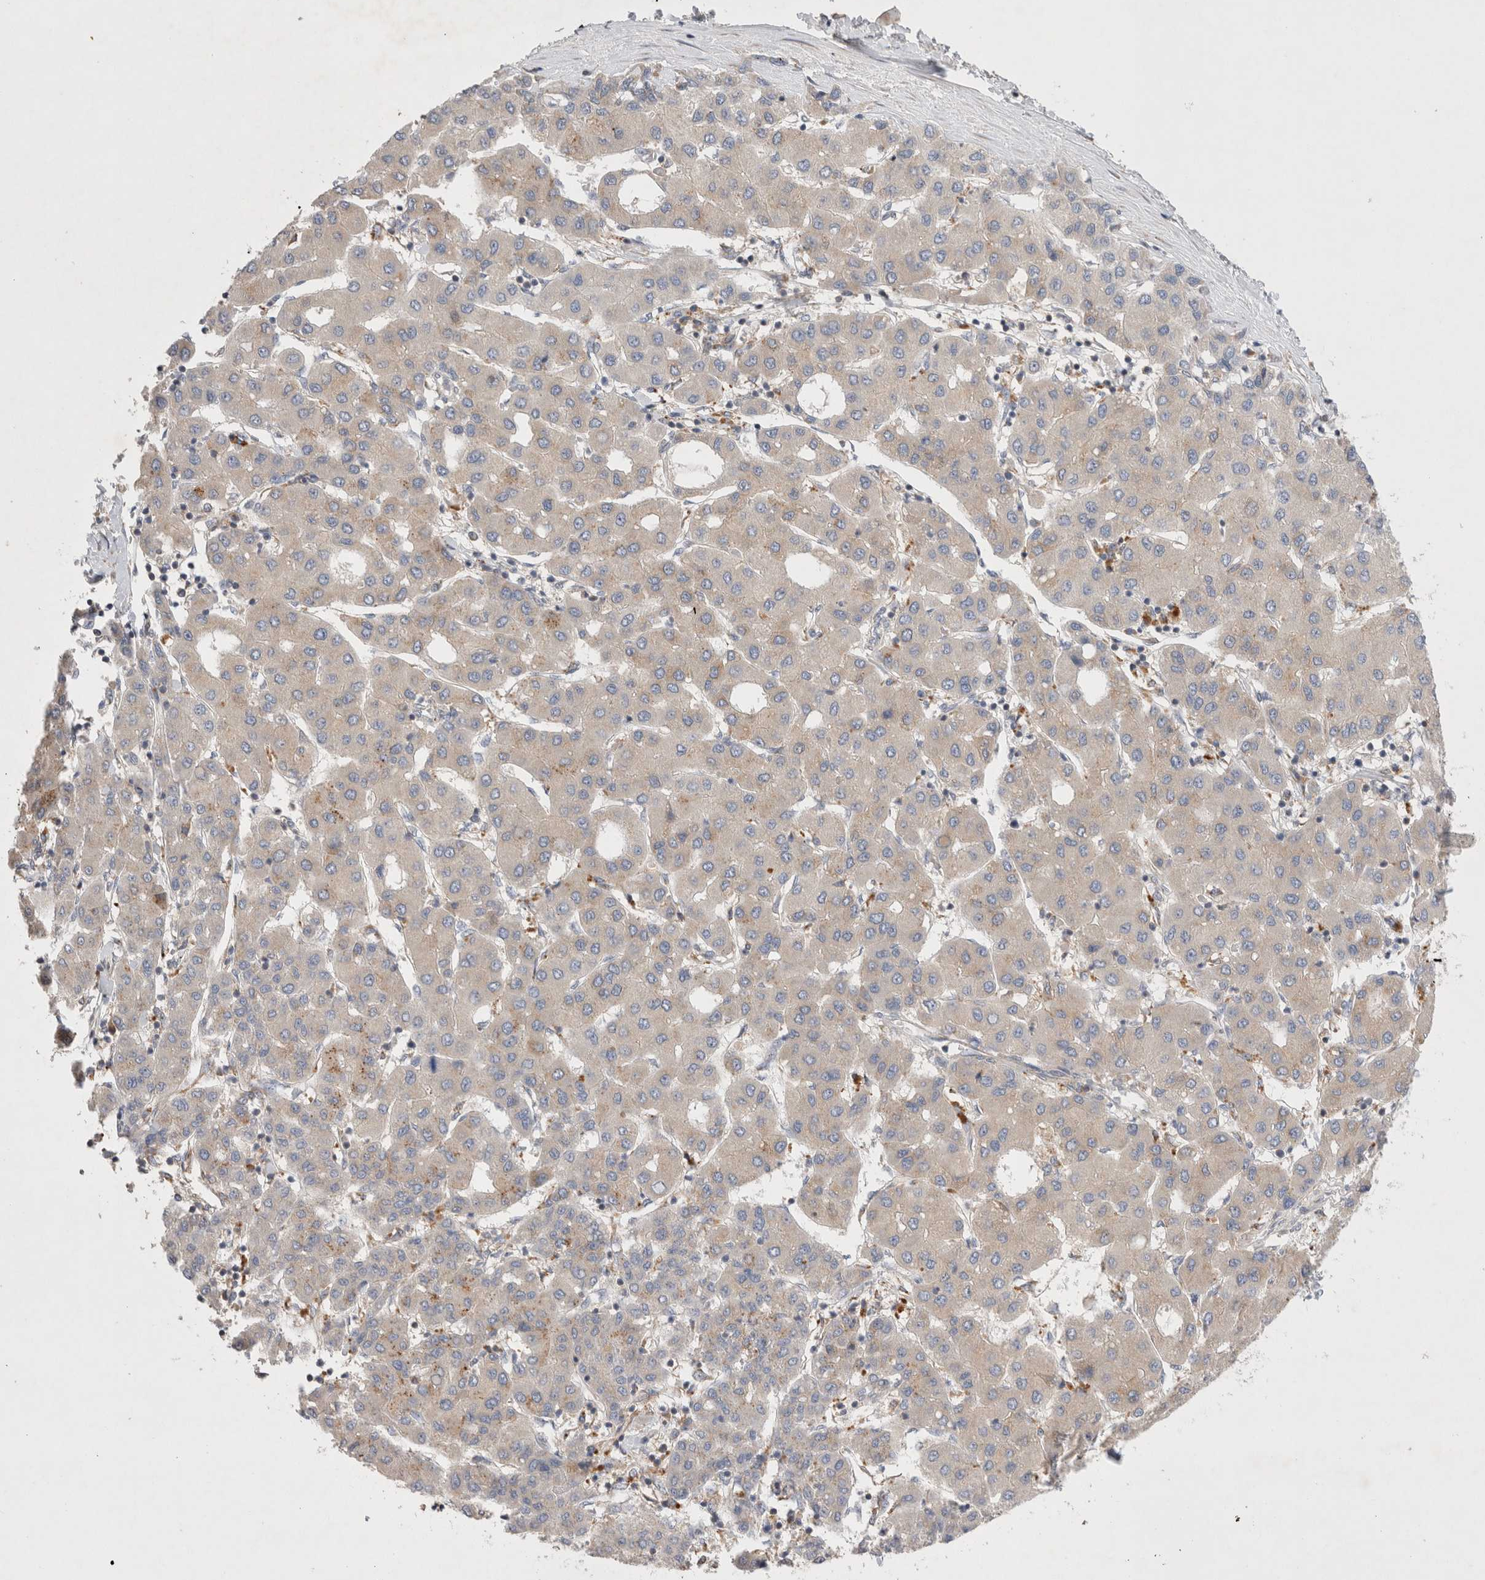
{"staining": {"intensity": "weak", "quantity": "<25%", "location": "cytoplasmic/membranous"}, "tissue": "liver cancer", "cell_type": "Tumor cells", "image_type": "cancer", "snomed": [{"axis": "morphology", "description": "Carcinoma, Hepatocellular, NOS"}, {"axis": "topography", "description": "Liver"}], "caption": "This is a photomicrograph of immunohistochemistry staining of liver cancer, which shows no staining in tumor cells.", "gene": "TBC1D16", "patient": {"sex": "male", "age": 65}}